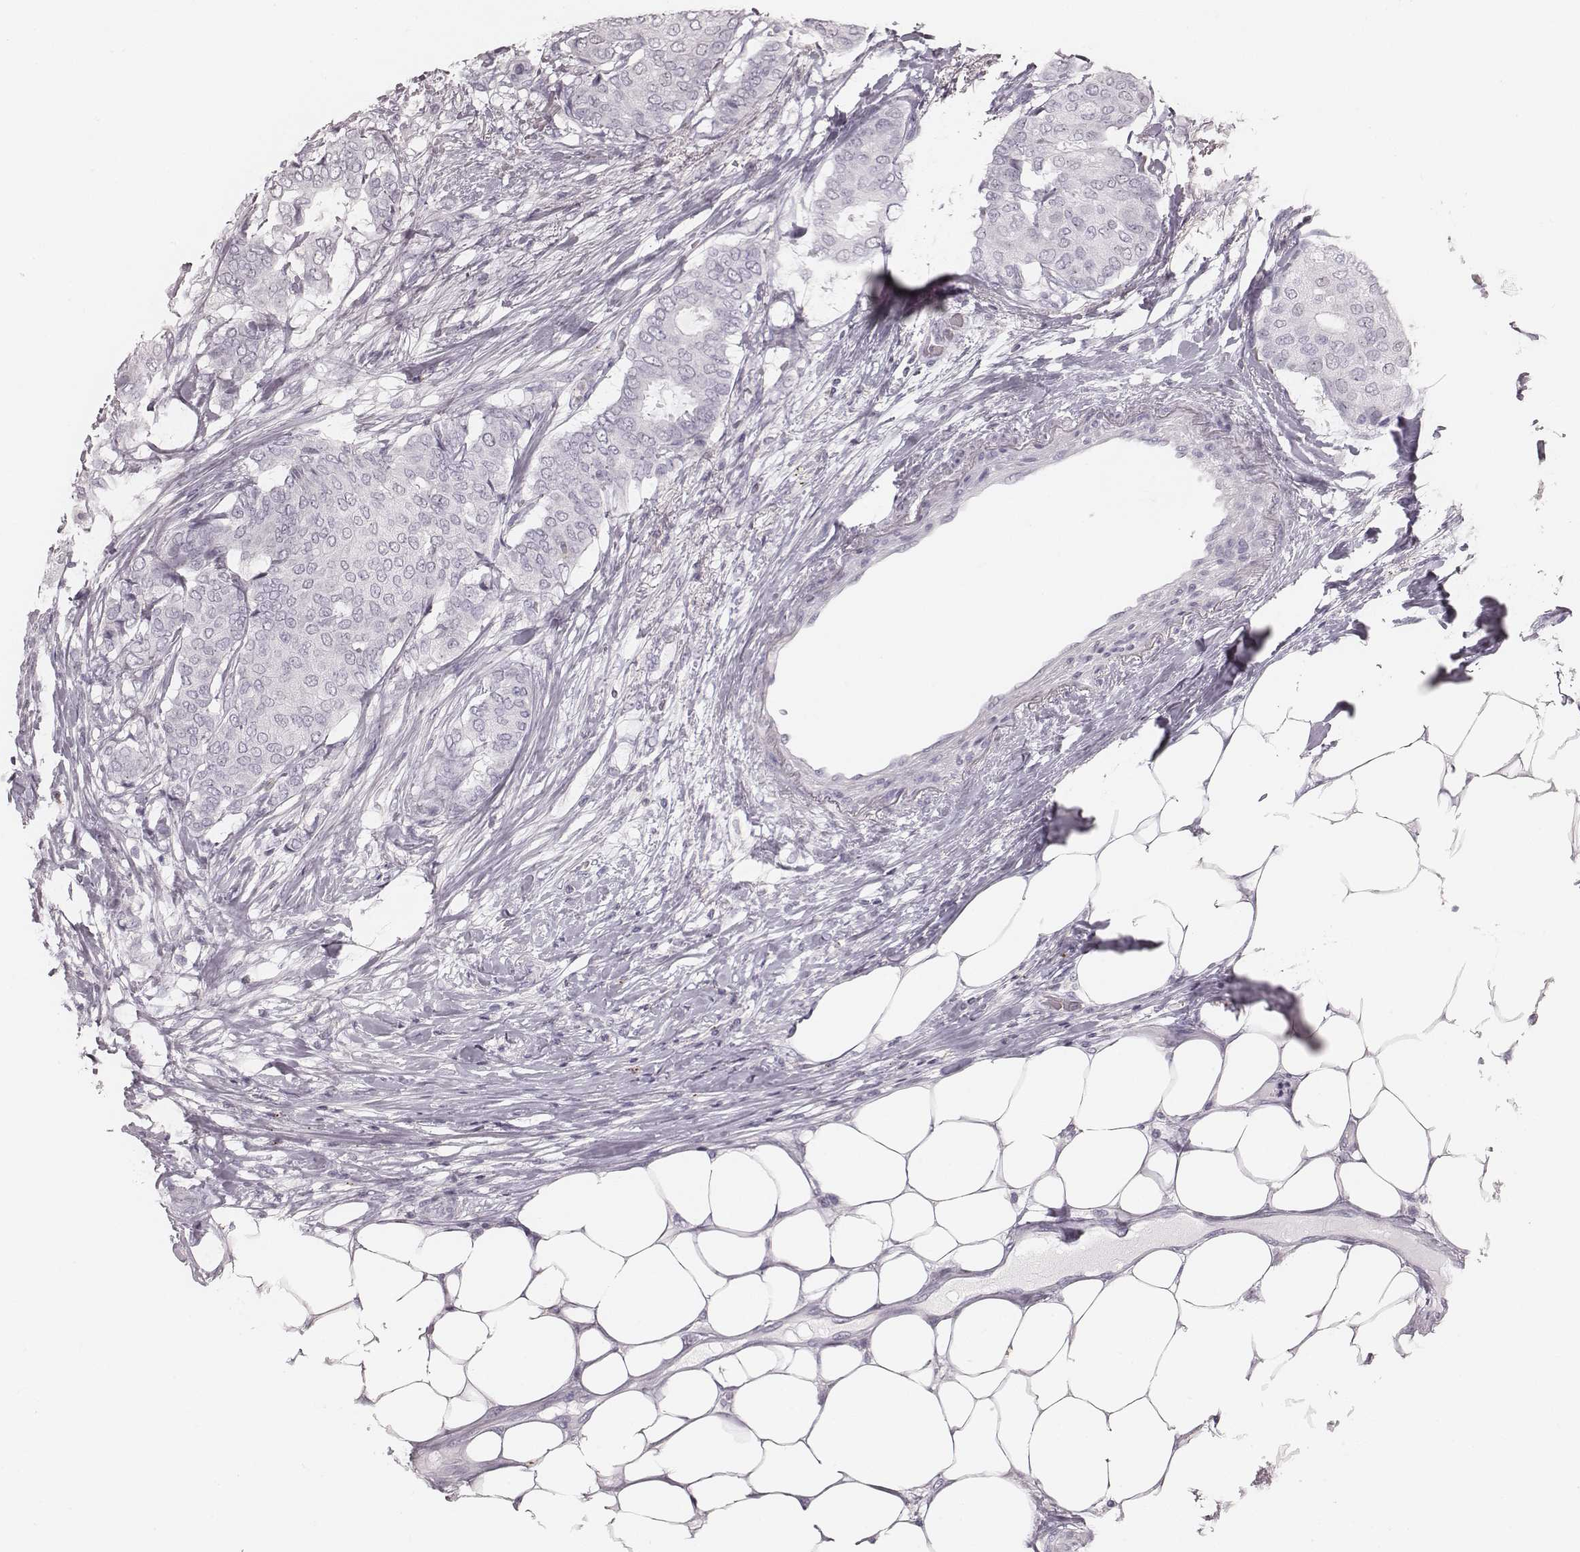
{"staining": {"intensity": "negative", "quantity": "none", "location": "none"}, "tissue": "breast cancer", "cell_type": "Tumor cells", "image_type": "cancer", "snomed": [{"axis": "morphology", "description": "Duct carcinoma"}, {"axis": "topography", "description": "Breast"}], "caption": "The histopathology image exhibits no staining of tumor cells in breast intraductal carcinoma. The staining was performed using DAB (3,3'-diaminobenzidine) to visualize the protein expression in brown, while the nuclei were stained in blue with hematoxylin (Magnification: 20x).", "gene": "ZNF365", "patient": {"sex": "female", "age": 75}}